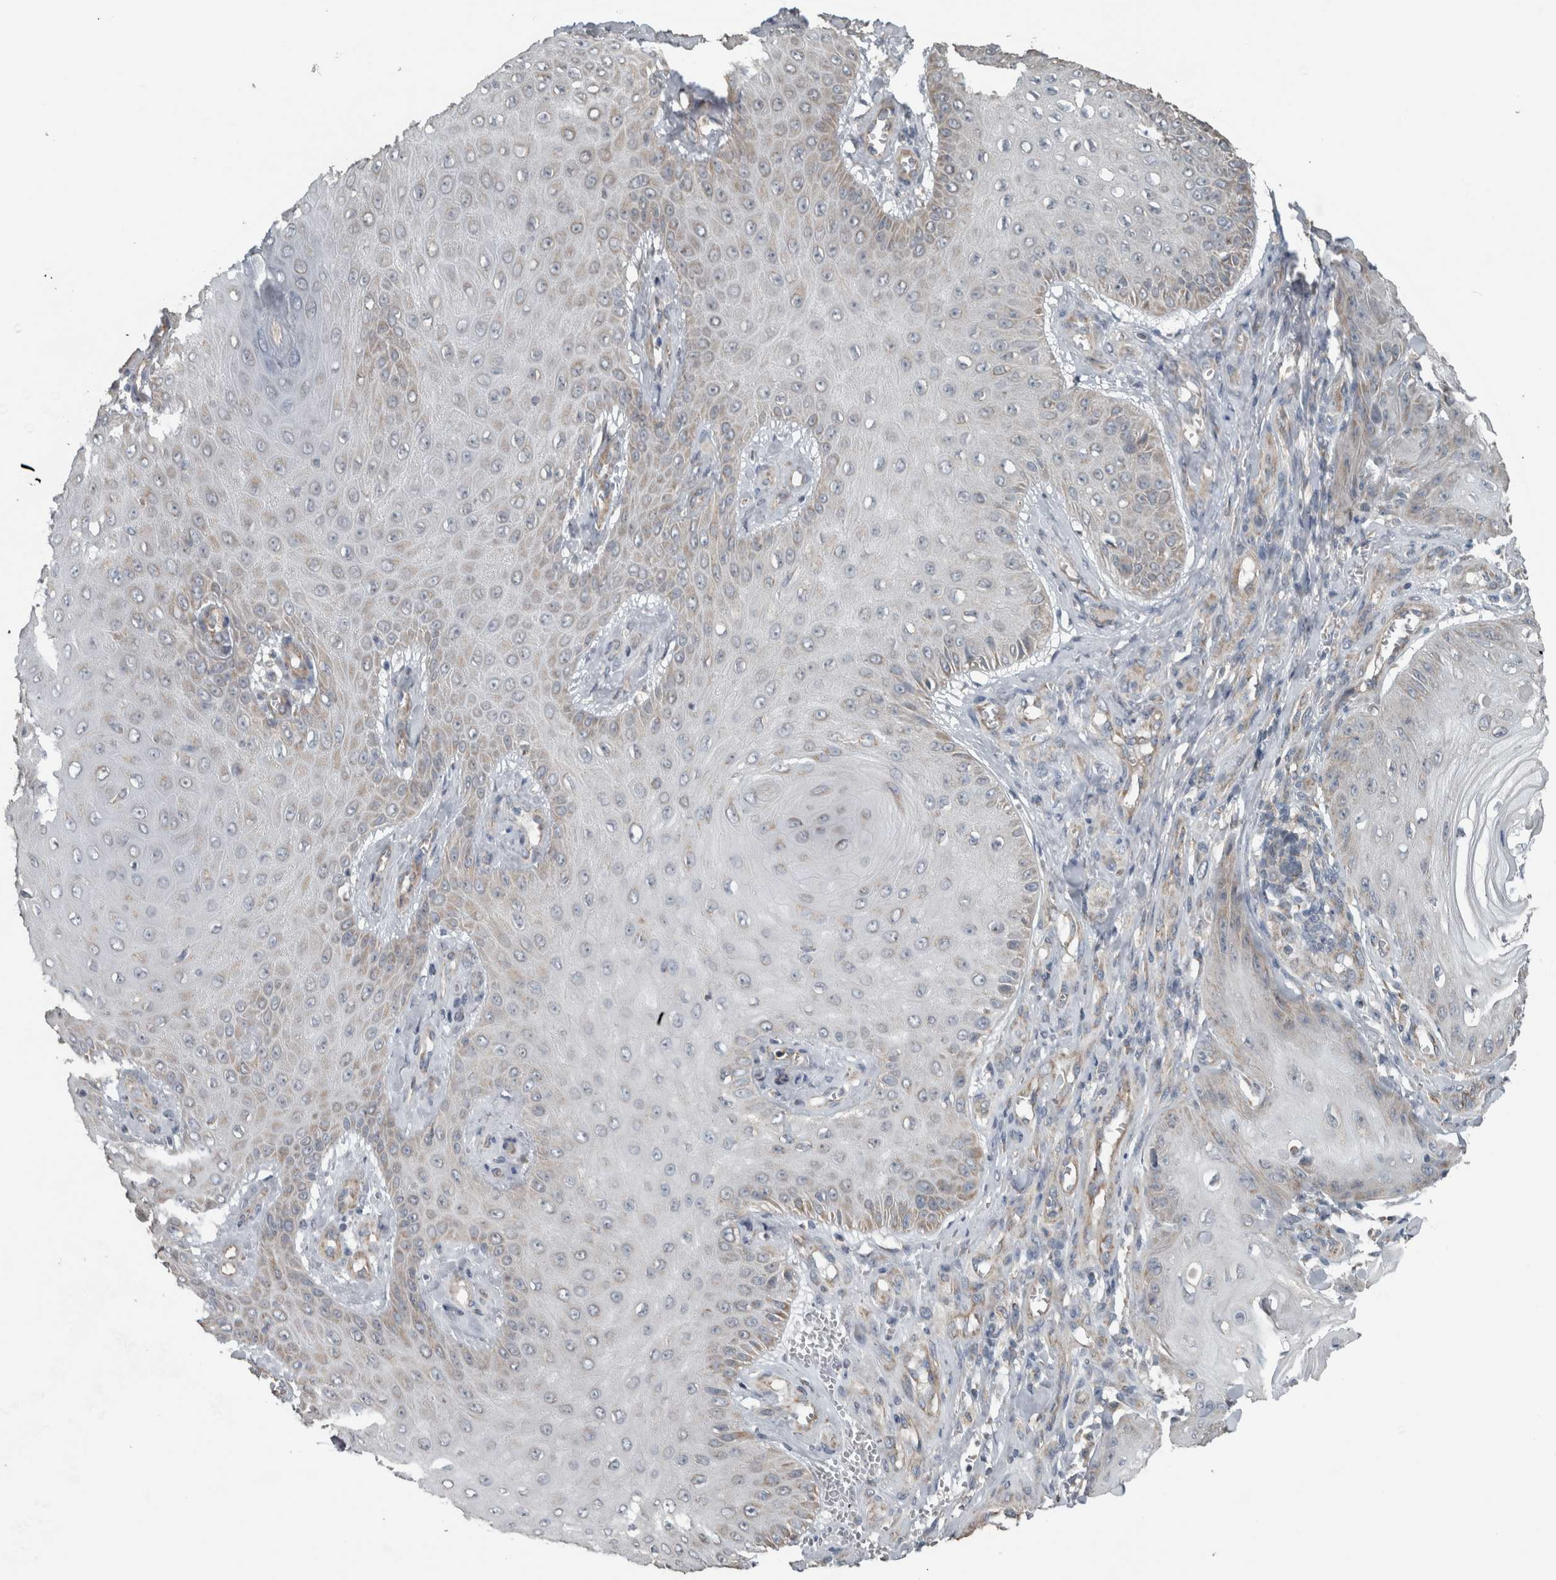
{"staining": {"intensity": "weak", "quantity": "<25%", "location": "cytoplasmic/membranous"}, "tissue": "skin cancer", "cell_type": "Tumor cells", "image_type": "cancer", "snomed": [{"axis": "morphology", "description": "Squamous cell carcinoma, NOS"}, {"axis": "topography", "description": "Skin"}], "caption": "Image shows no protein positivity in tumor cells of skin cancer (squamous cell carcinoma) tissue.", "gene": "ARMC1", "patient": {"sex": "male", "age": 74}}